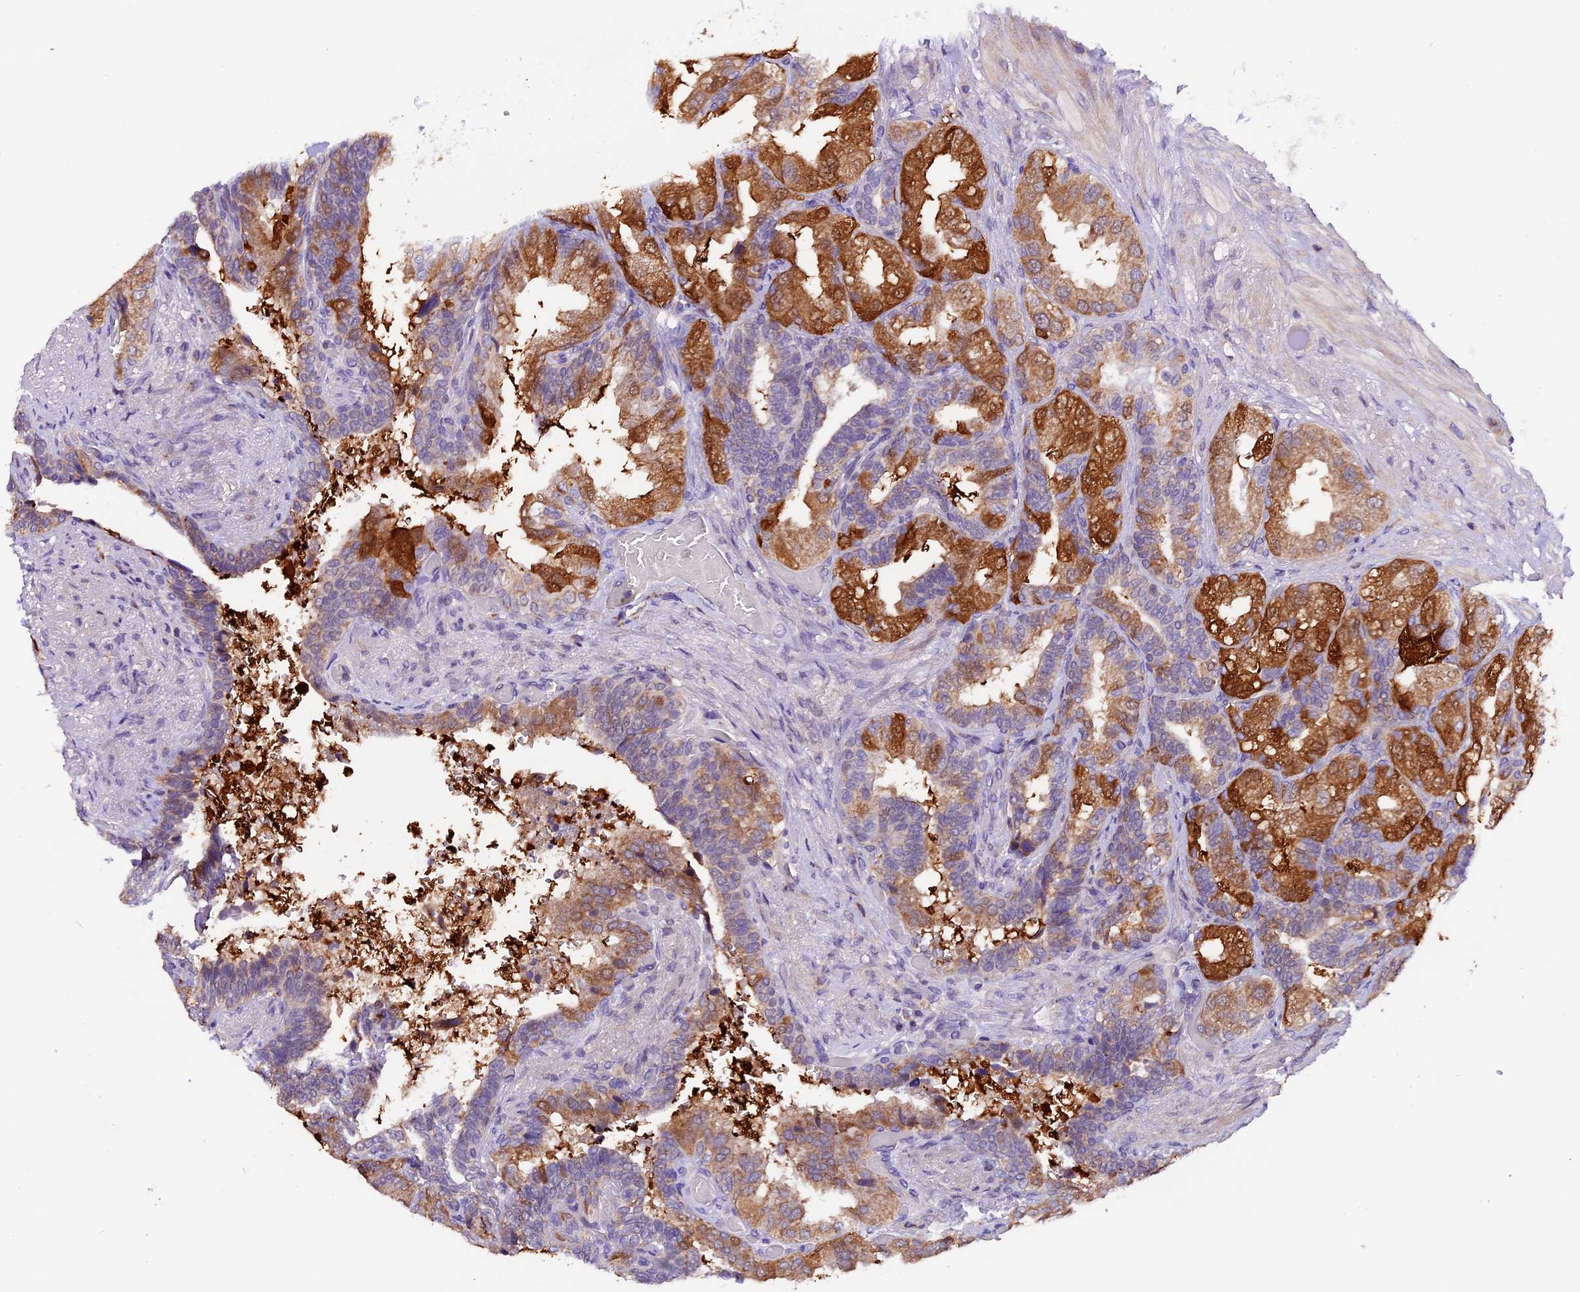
{"staining": {"intensity": "strong", "quantity": ">75%", "location": "cytoplasmic/membranous"}, "tissue": "seminal vesicle", "cell_type": "Glandular cells", "image_type": "normal", "snomed": [{"axis": "morphology", "description": "Normal tissue, NOS"}, {"axis": "topography", "description": "Seminal veicle"}, {"axis": "topography", "description": "Peripheral nerve tissue"}], "caption": "Protein staining of unremarkable seminal vesicle displays strong cytoplasmic/membranous staining in approximately >75% of glandular cells. The protein of interest is shown in brown color, while the nuclei are stained blue.", "gene": "DDX28", "patient": {"sex": "male", "age": 63}}